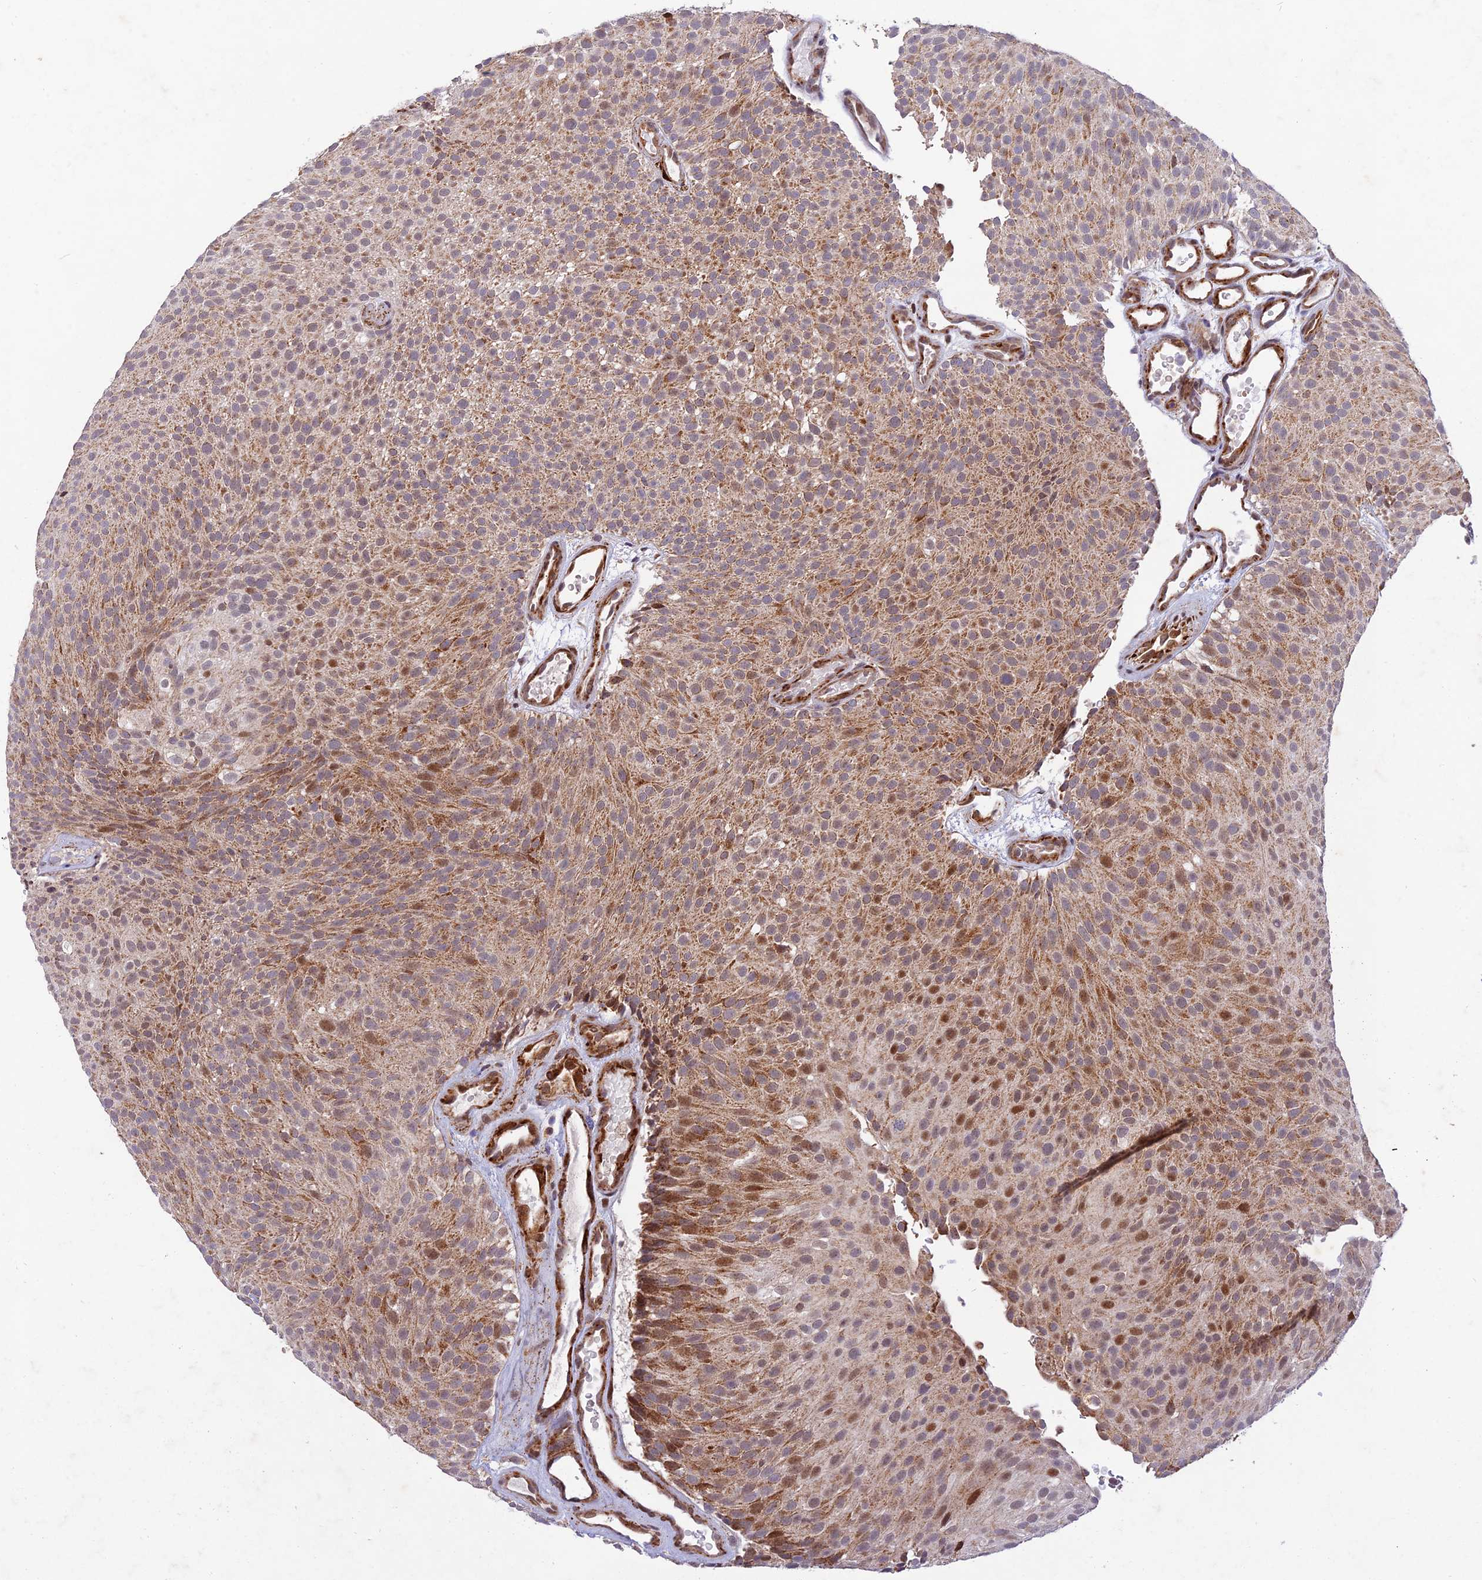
{"staining": {"intensity": "moderate", "quantity": "25%-75%", "location": "cytoplasmic/membranous,nuclear"}, "tissue": "urothelial cancer", "cell_type": "Tumor cells", "image_type": "cancer", "snomed": [{"axis": "morphology", "description": "Urothelial carcinoma, Low grade"}, {"axis": "topography", "description": "Urinary bladder"}], "caption": "An immunohistochemistry micrograph of tumor tissue is shown. Protein staining in brown labels moderate cytoplasmic/membranous and nuclear positivity in low-grade urothelial carcinoma within tumor cells.", "gene": "WDR55", "patient": {"sex": "male", "age": 78}}